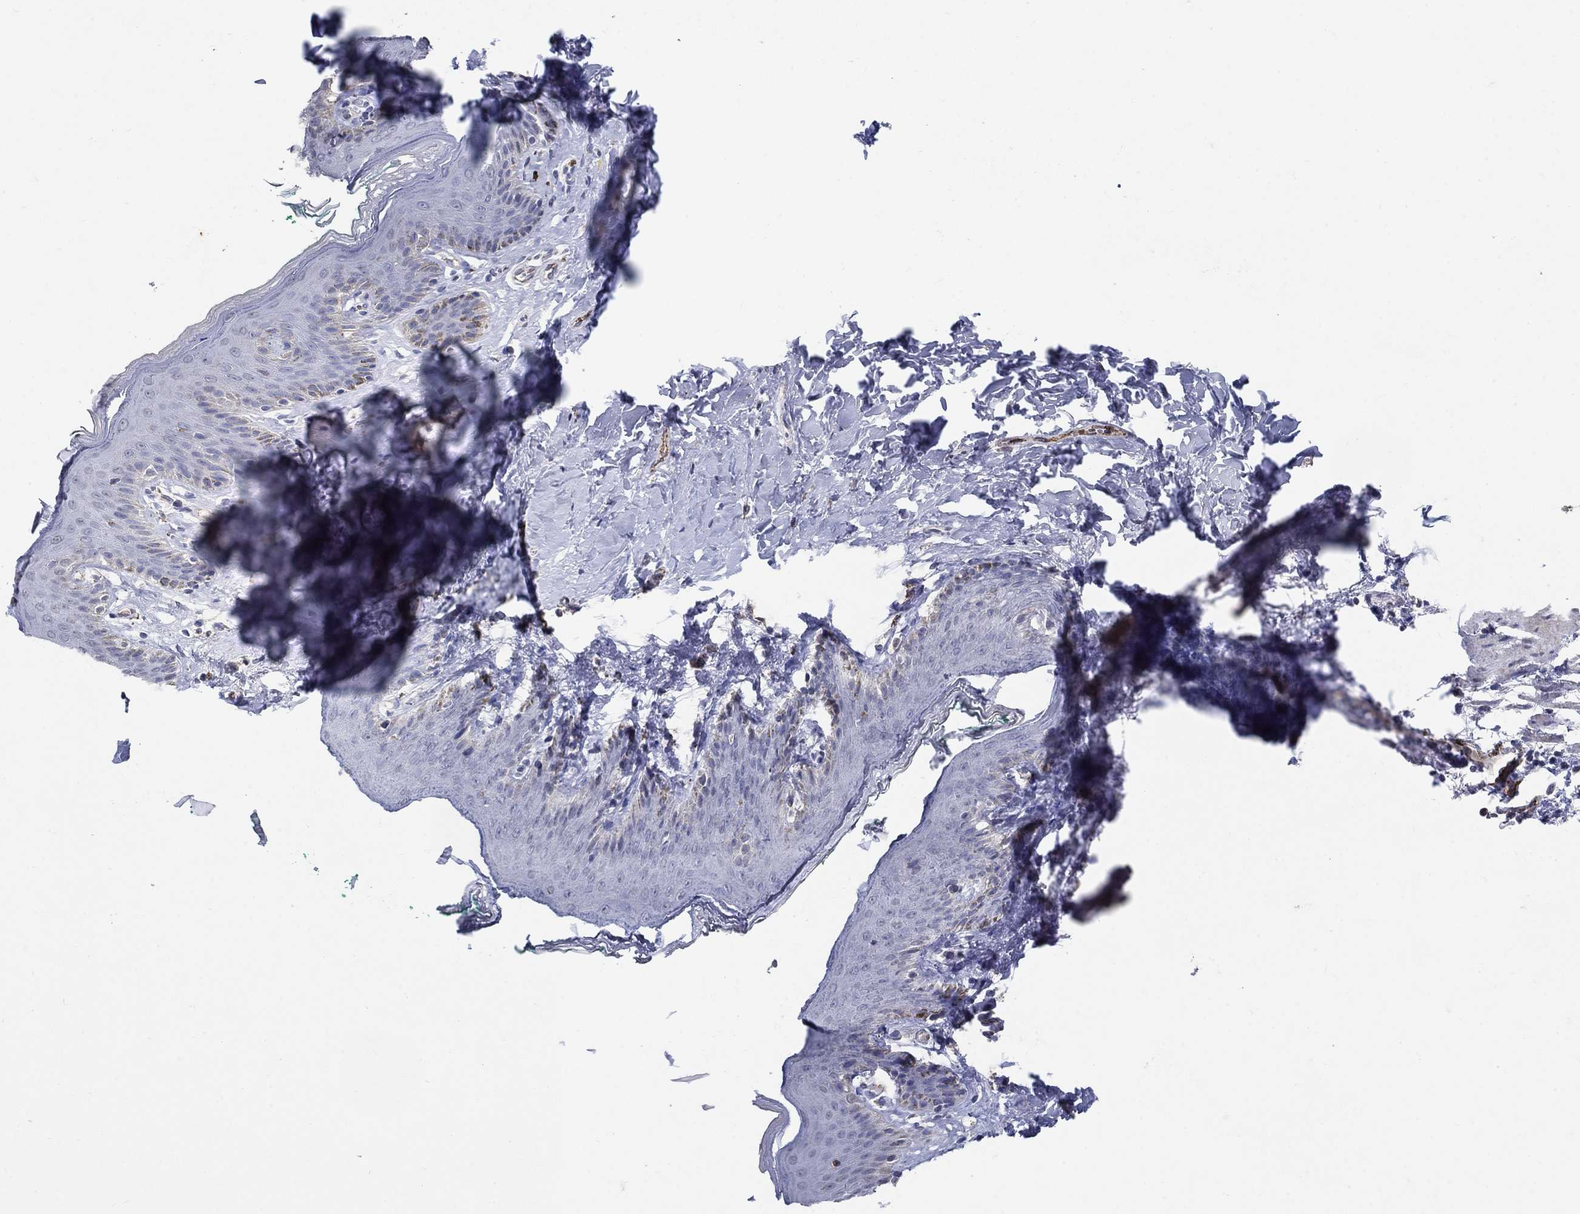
{"staining": {"intensity": "negative", "quantity": "none", "location": "none"}, "tissue": "skin", "cell_type": "Epidermal cells", "image_type": "normal", "snomed": [{"axis": "morphology", "description": "Normal tissue, NOS"}, {"axis": "topography", "description": "Vulva"}], "caption": "This is an IHC histopathology image of benign human skin. There is no staining in epidermal cells.", "gene": "TINAG", "patient": {"sex": "female", "age": 66}}